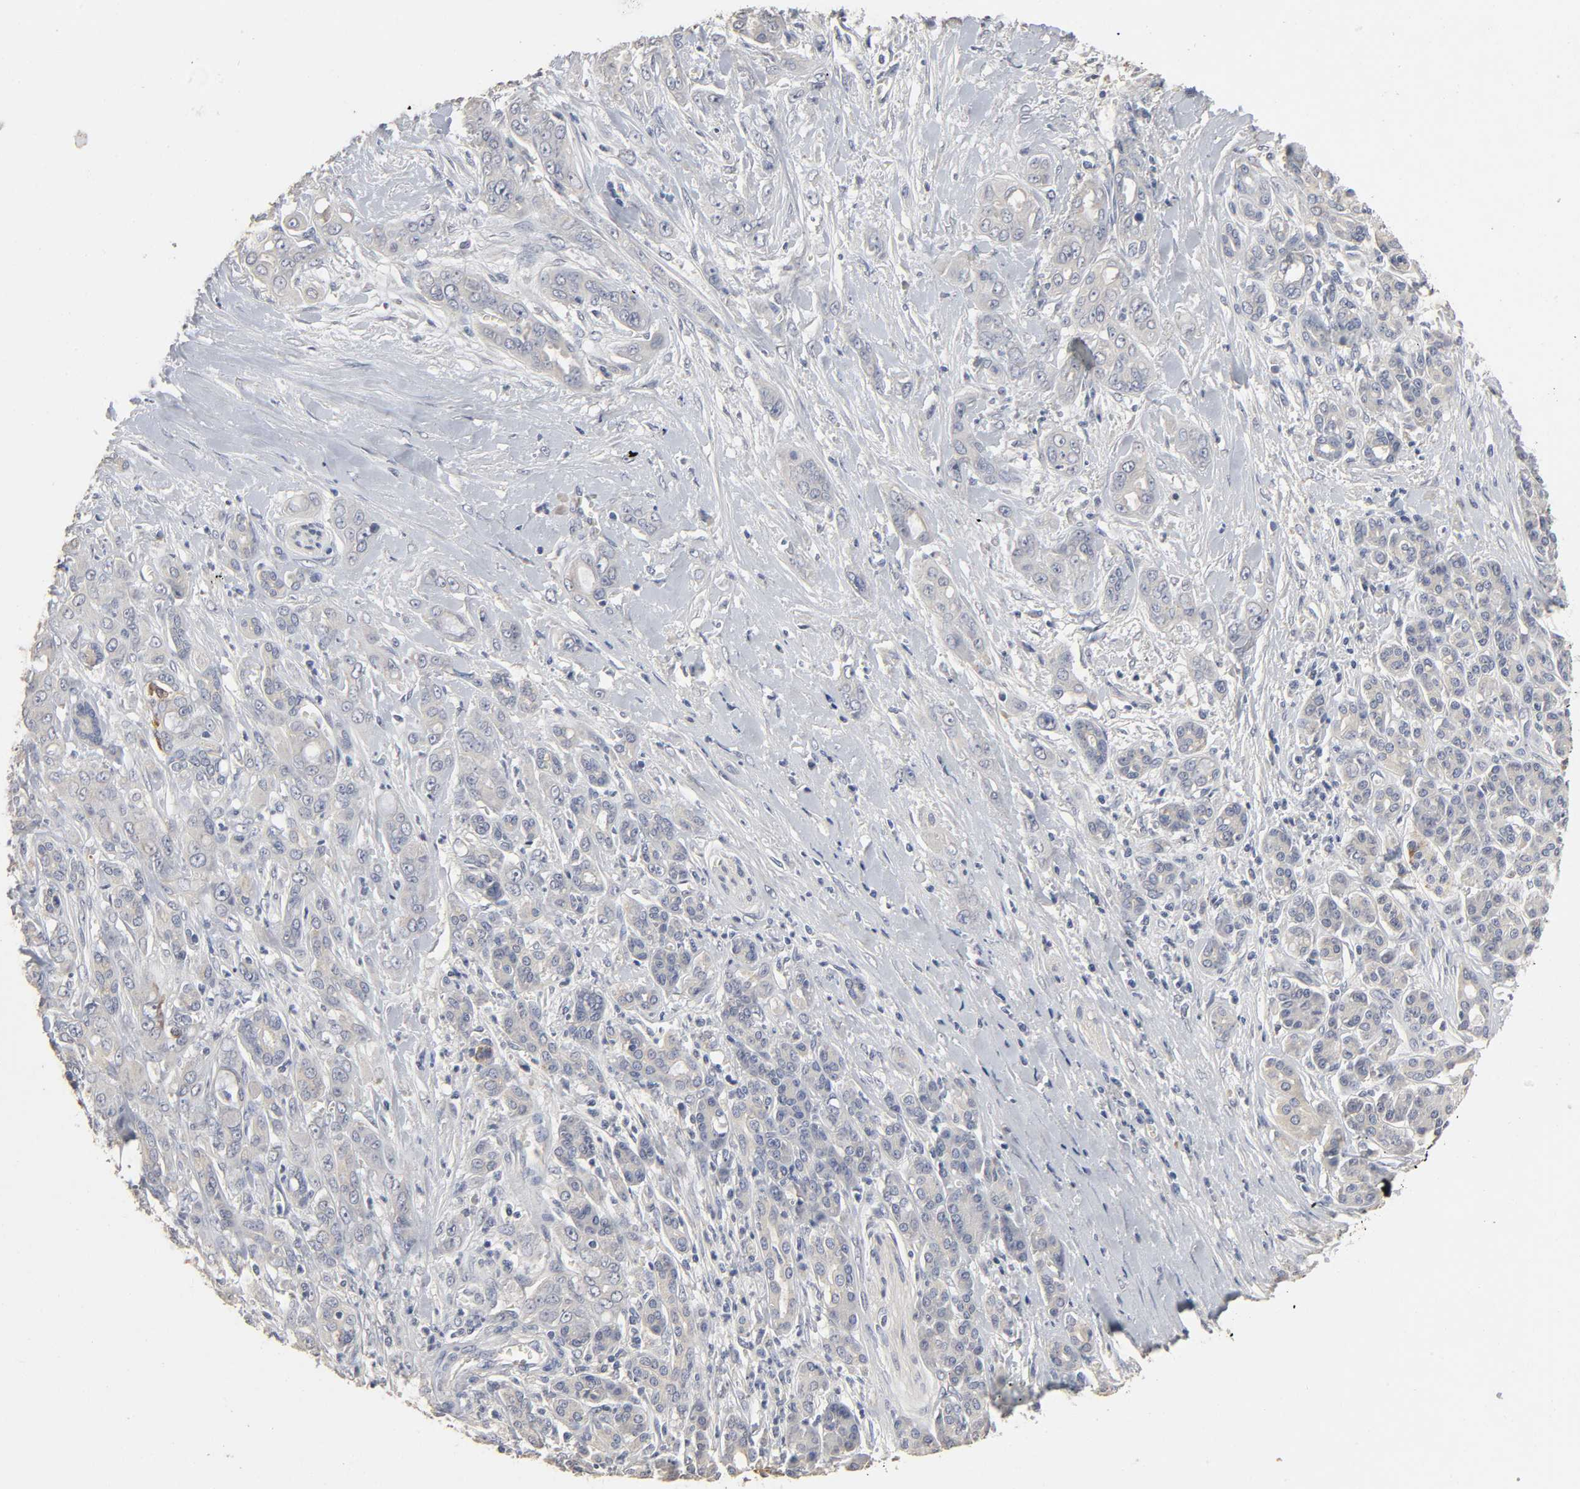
{"staining": {"intensity": "negative", "quantity": "none", "location": "none"}, "tissue": "pancreatic cancer", "cell_type": "Tumor cells", "image_type": "cancer", "snomed": [{"axis": "morphology", "description": "Adenocarcinoma, NOS"}, {"axis": "topography", "description": "Pancreas"}], "caption": "Human adenocarcinoma (pancreatic) stained for a protein using immunohistochemistry (IHC) shows no staining in tumor cells.", "gene": "SLC10A2", "patient": {"sex": "male", "age": 59}}